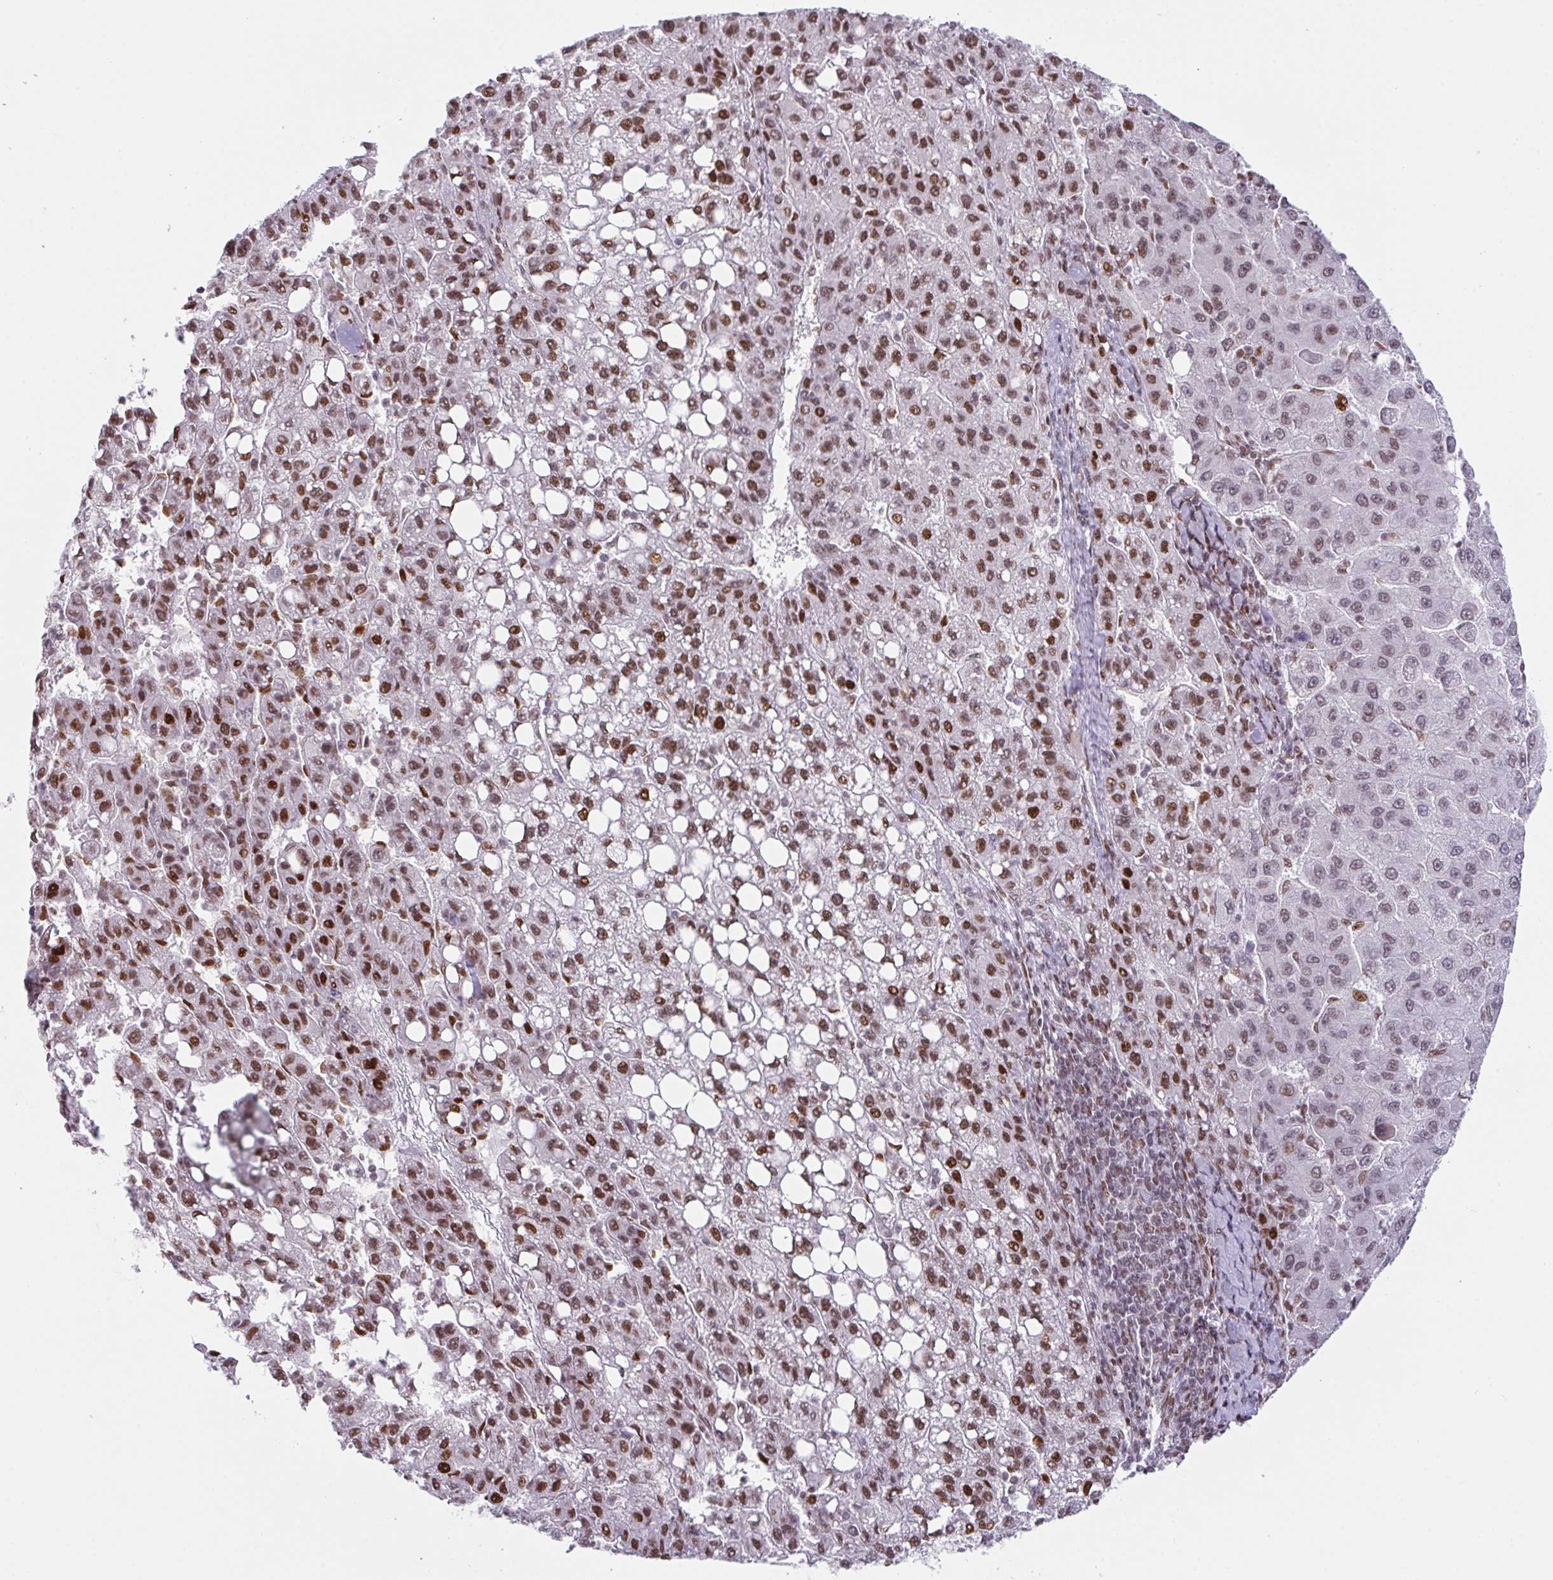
{"staining": {"intensity": "moderate", "quantity": "25%-75%", "location": "nuclear"}, "tissue": "liver cancer", "cell_type": "Tumor cells", "image_type": "cancer", "snomed": [{"axis": "morphology", "description": "Carcinoma, Hepatocellular, NOS"}, {"axis": "topography", "description": "Liver"}], "caption": "Immunohistochemistry (IHC) of hepatocellular carcinoma (liver) displays medium levels of moderate nuclear positivity in approximately 25%-75% of tumor cells.", "gene": "CLP1", "patient": {"sex": "female", "age": 82}}